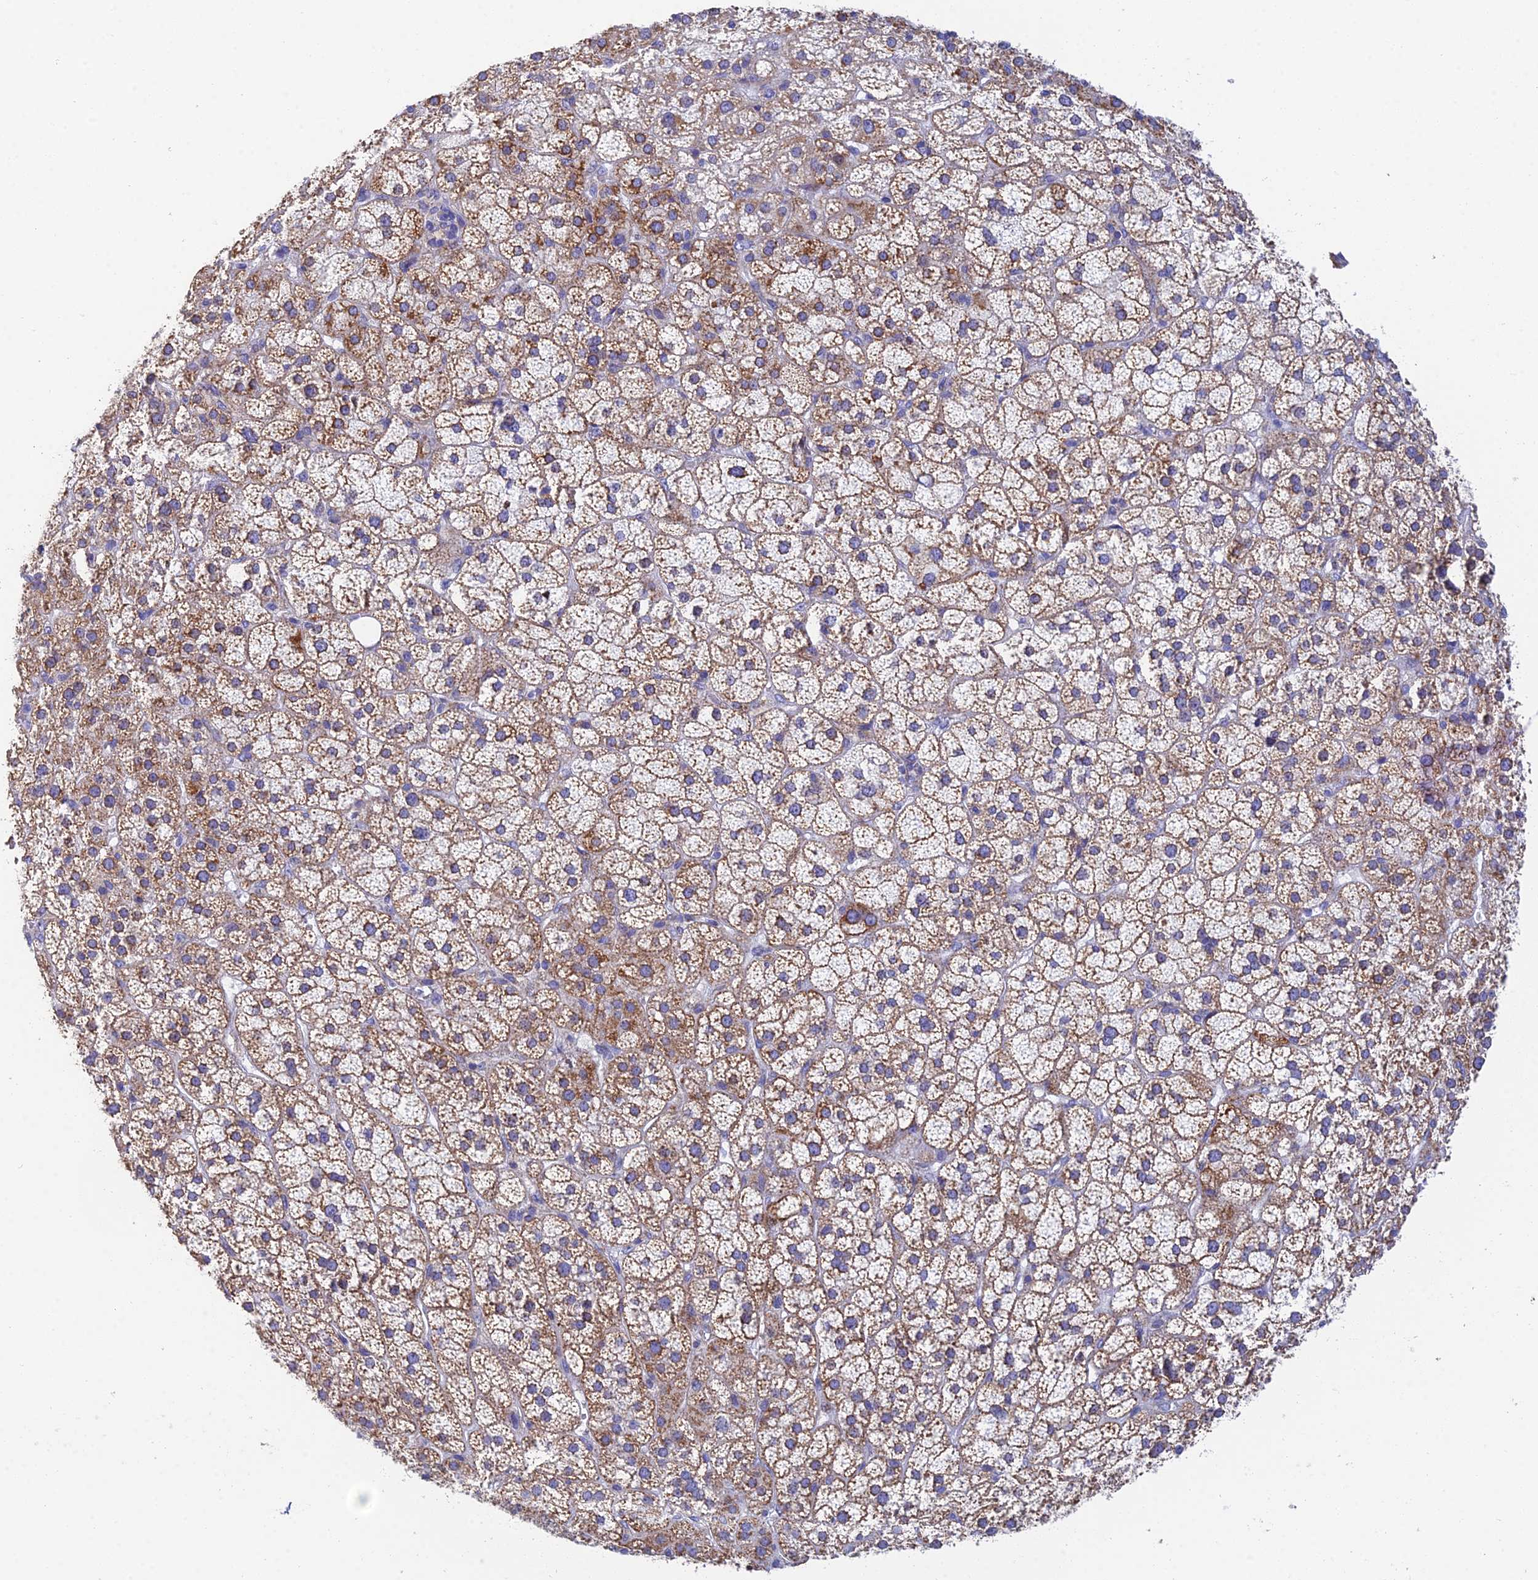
{"staining": {"intensity": "moderate", "quantity": ">75%", "location": "cytoplasmic/membranous"}, "tissue": "adrenal gland", "cell_type": "Glandular cells", "image_type": "normal", "snomed": [{"axis": "morphology", "description": "Normal tissue, NOS"}, {"axis": "topography", "description": "Adrenal gland"}], "caption": "IHC of benign human adrenal gland reveals medium levels of moderate cytoplasmic/membranous staining in about >75% of glandular cells.", "gene": "CSPG4", "patient": {"sex": "female", "age": 70}}